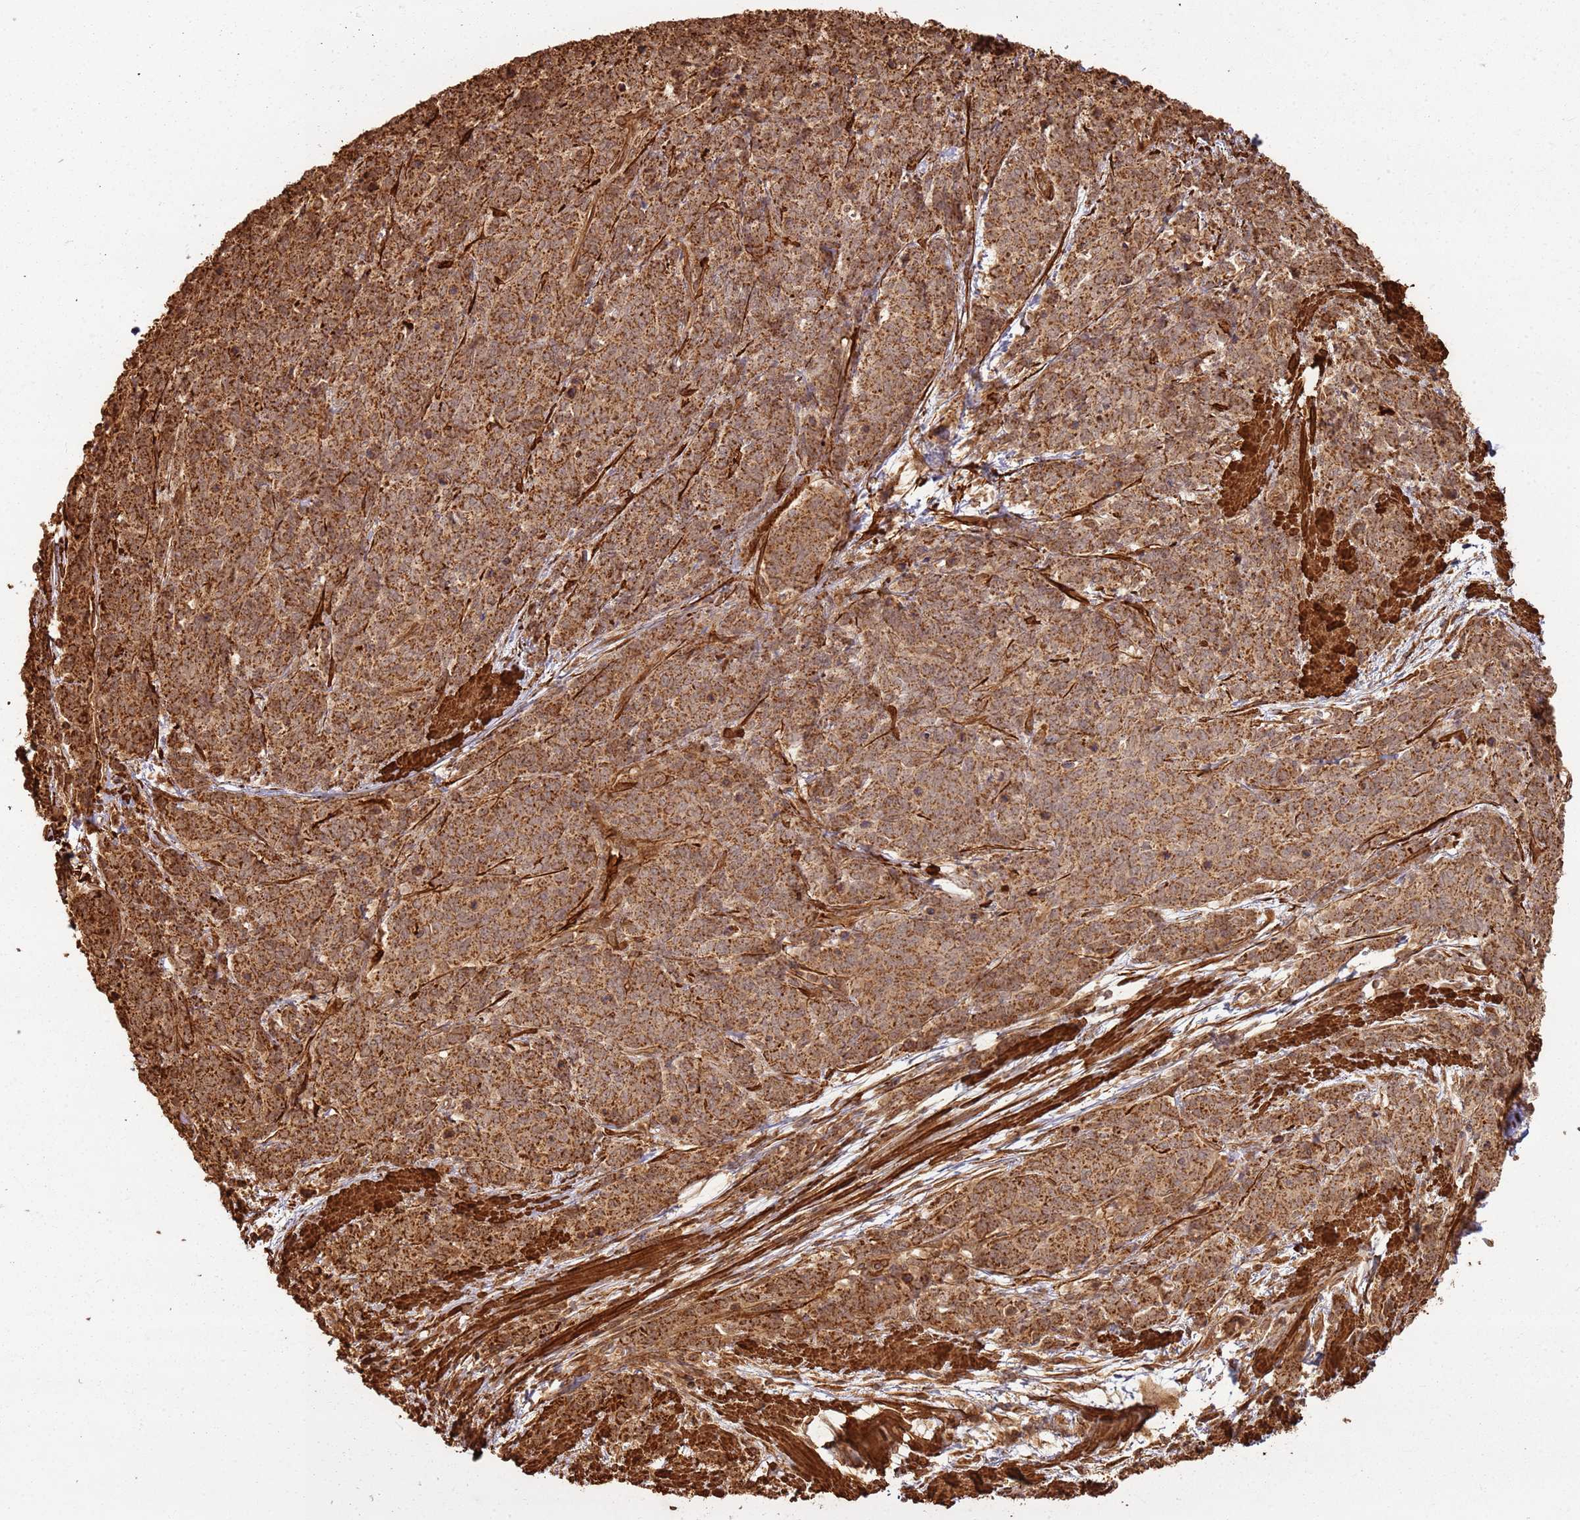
{"staining": {"intensity": "strong", "quantity": ">75%", "location": "cytoplasmic/membranous"}, "tissue": "cervical cancer", "cell_type": "Tumor cells", "image_type": "cancer", "snomed": [{"axis": "morphology", "description": "Squamous cell carcinoma, NOS"}, {"axis": "topography", "description": "Cervix"}], "caption": "Human squamous cell carcinoma (cervical) stained with a protein marker displays strong staining in tumor cells.", "gene": "DDX59", "patient": {"sex": "female", "age": 60}}